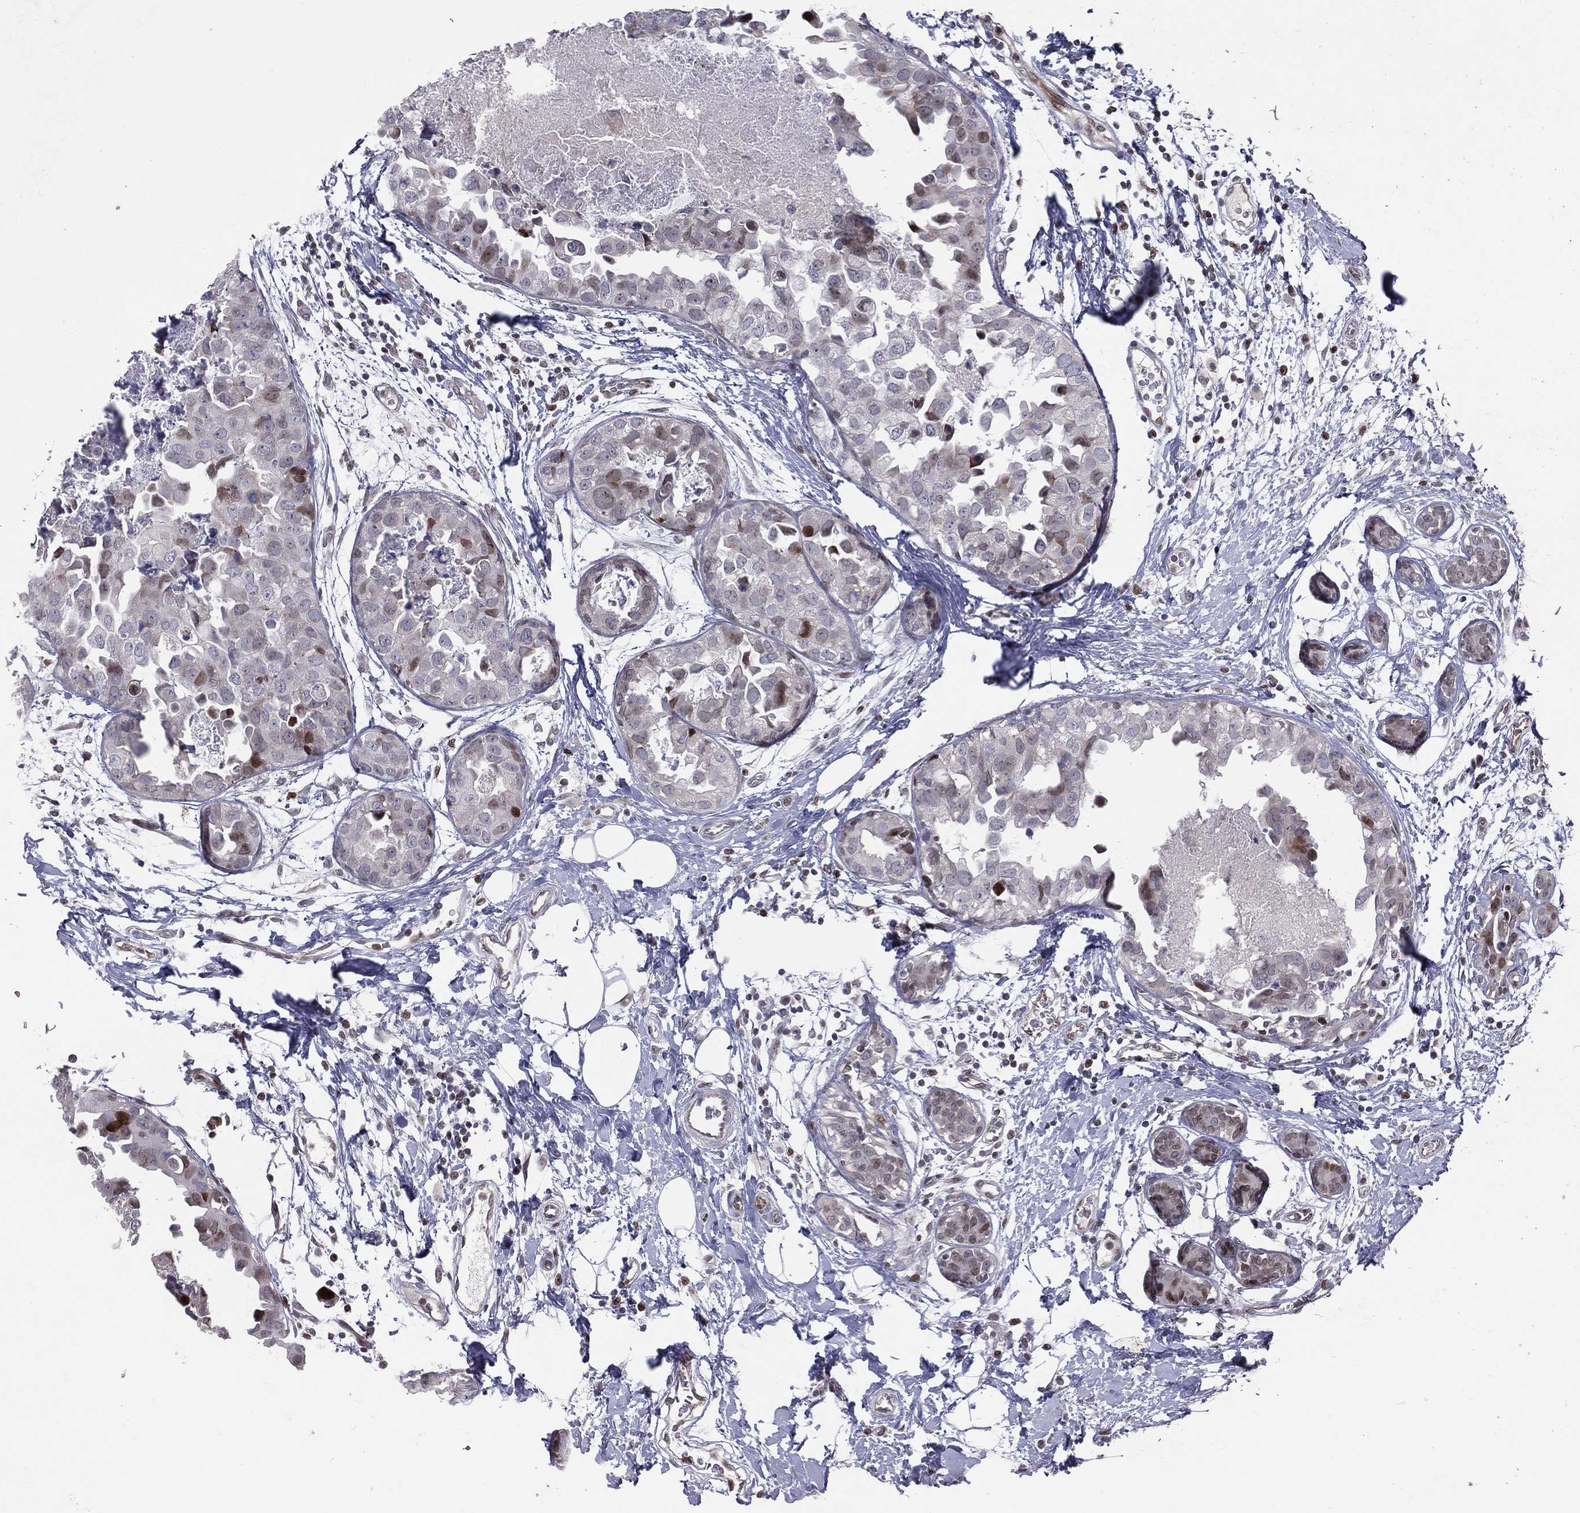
{"staining": {"intensity": "moderate", "quantity": "<25%", "location": "nuclear"}, "tissue": "breast cancer", "cell_type": "Tumor cells", "image_type": "cancer", "snomed": [{"axis": "morphology", "description": "Normal tissue, NOS"}, {"axis": "morphology", "description": "Duct carcinoma"}, {"axis": "topography", "description": "Breast"}], "caption": "IHC micrograph of neoplastic tissue: breast cancer (infiltrating ductal carcinoma) stained using immunohistochemistry demonstrates low levels of moderate protein expression localized specifically in the nuclear of tumor cells, appearing as a nuclear brown color.", "gene": "DBF4B", "patient": {"sex": "female", "age": 40}}